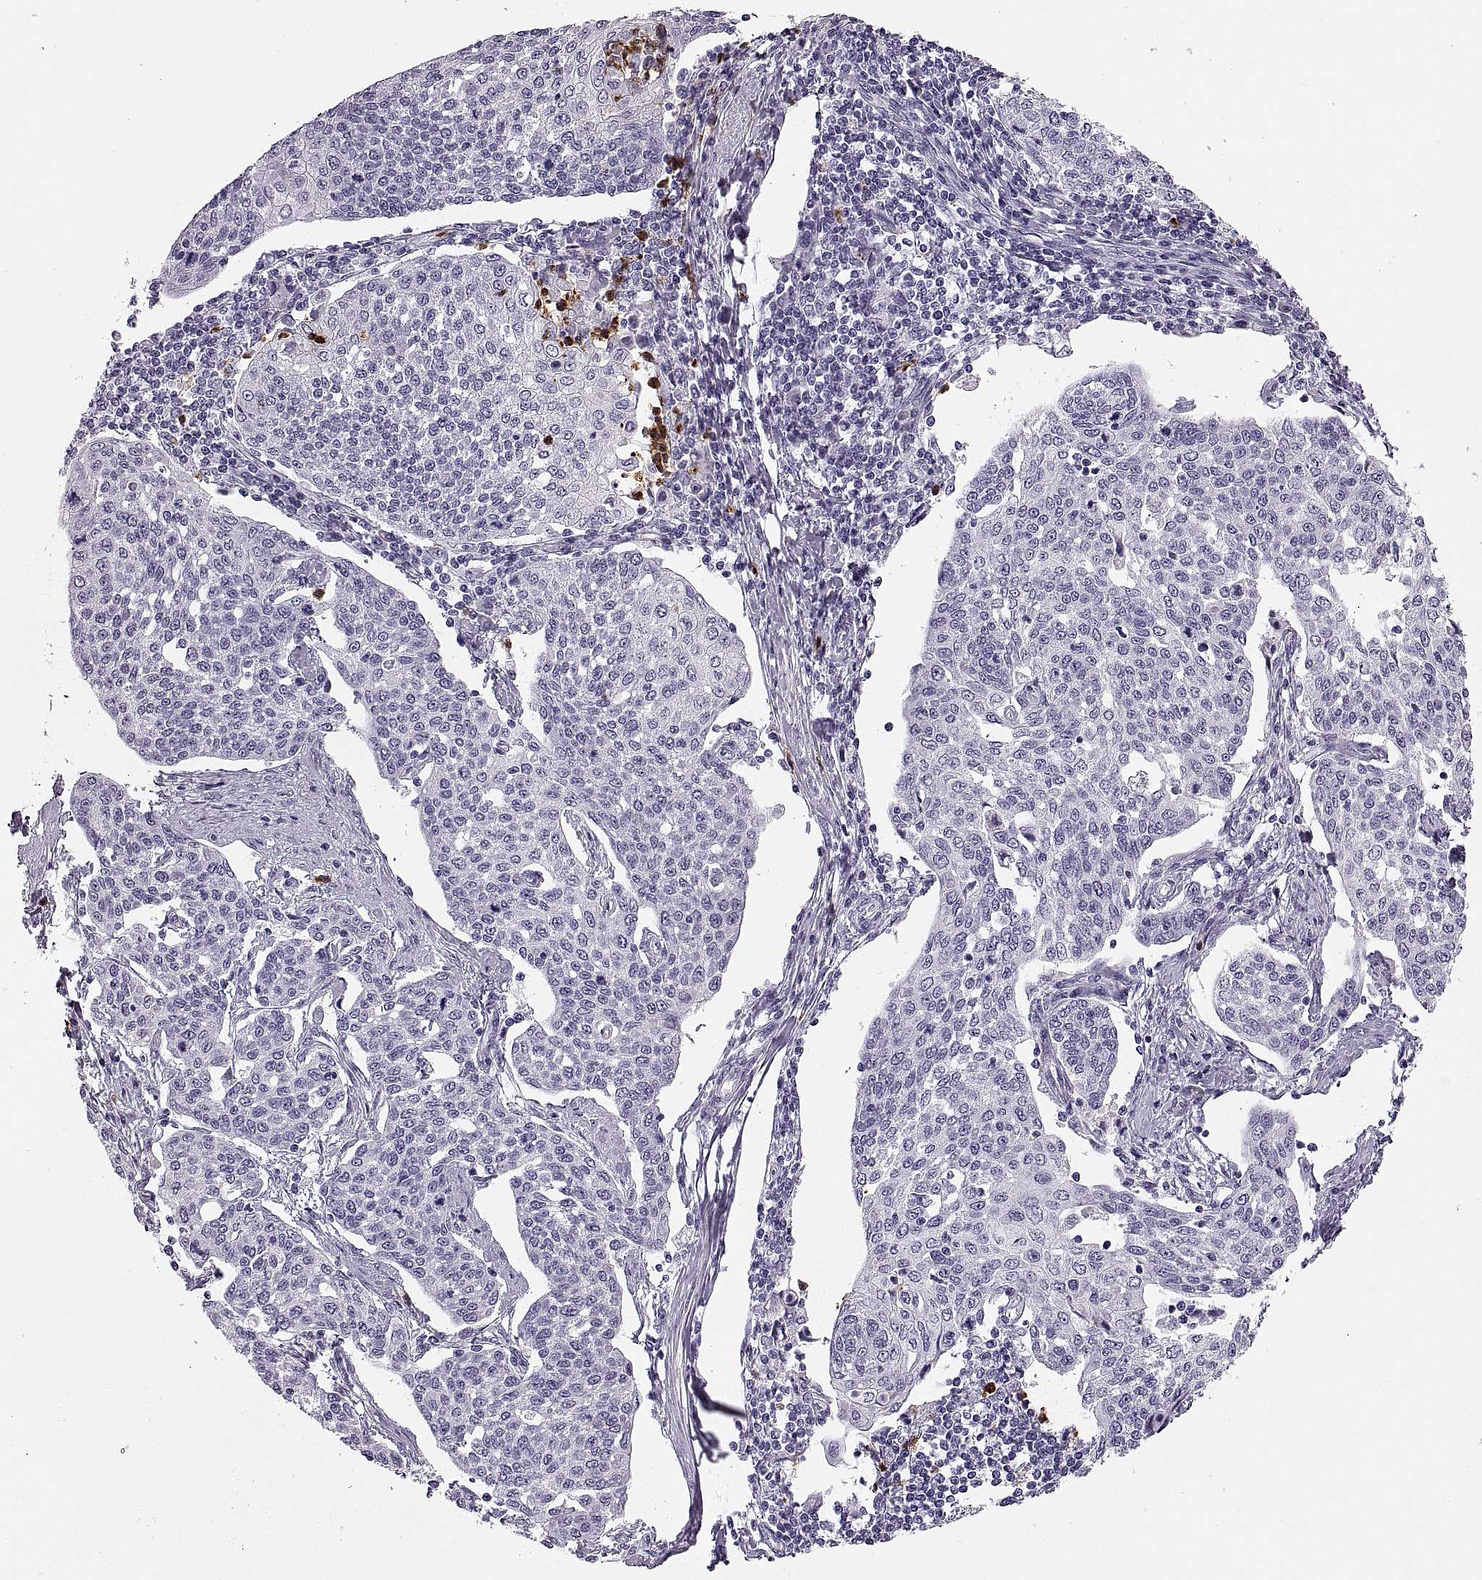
{"staining": {"intensity": "negative", "quantity": "none", "location": "none"}, "tissue": "cervical cancer", "cell_type": "Tumor cells", "image_type": "cancer", "snomed": [{"axis": "morphology", "description": "Squamous cell carcinoma, NOS"}, {"axis": "topography", "description": "Cervix"}], "caption": "Immunohistochemistry (IHC) of human squamous cell carcinoma (cervical) demonstrates no staining in tumor cells.", "gene": "MILR1", "patient": {"sex": "female", "age": 34}}